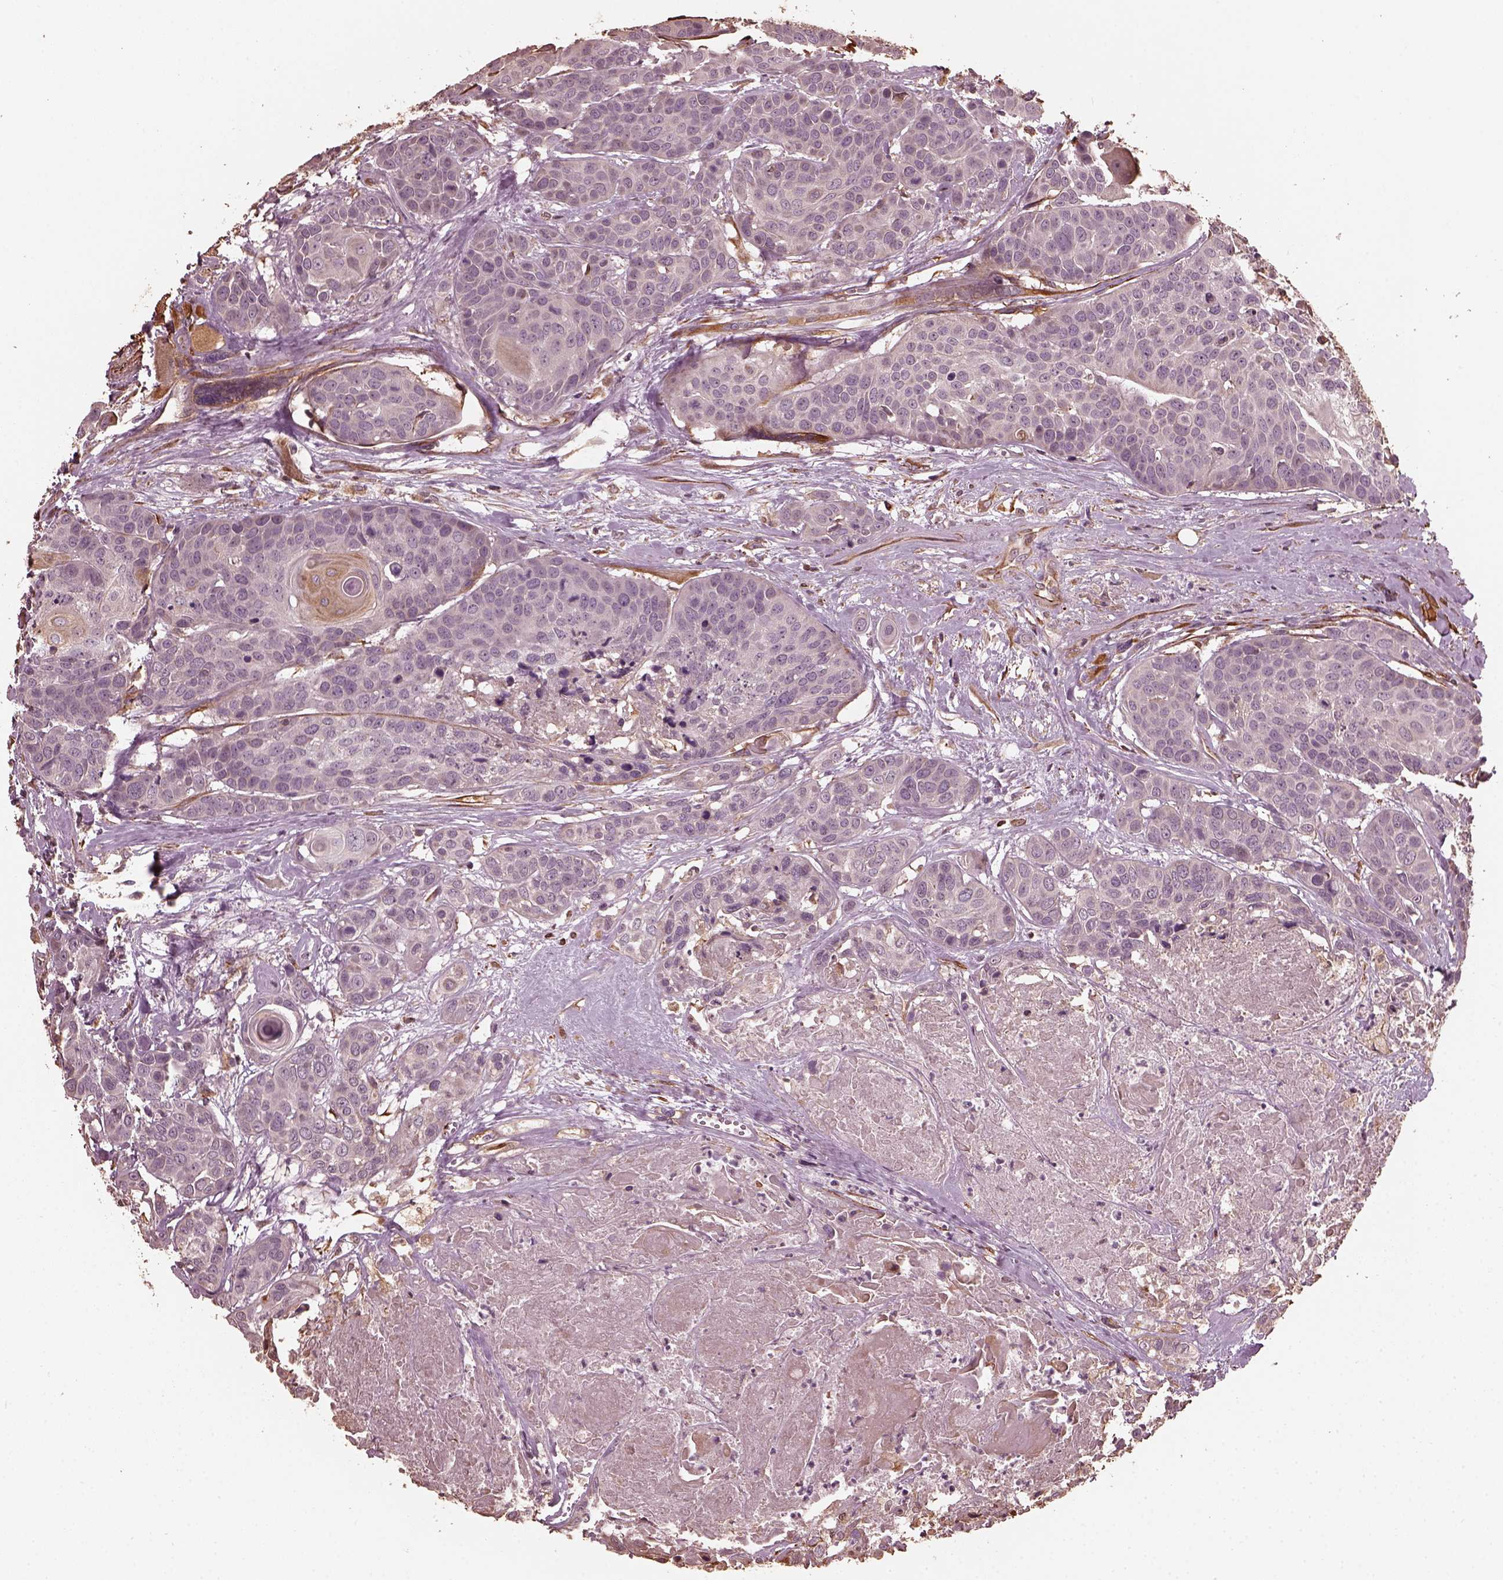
{"staining": {"intensity": "negative", "quantity": "none", "location": "none"}, "tissue": "head and neck cancer", "cell_type": "Tumor cells", "image_type": "cancer", "snomed": [{"axis": "morphology", "description": "Squamous cell carcinoma, NOS"}, {"axis": "topography", "description": "Oral tissue"}, {"axis": "topography", "description": "Head-Neck"}], "caption": "Tumor cells are negative for brown protein staining in head and neck squamous cell carcinoma.", "gene": "GTPBP1", "patient": {"sex": "male", "age": 56}}